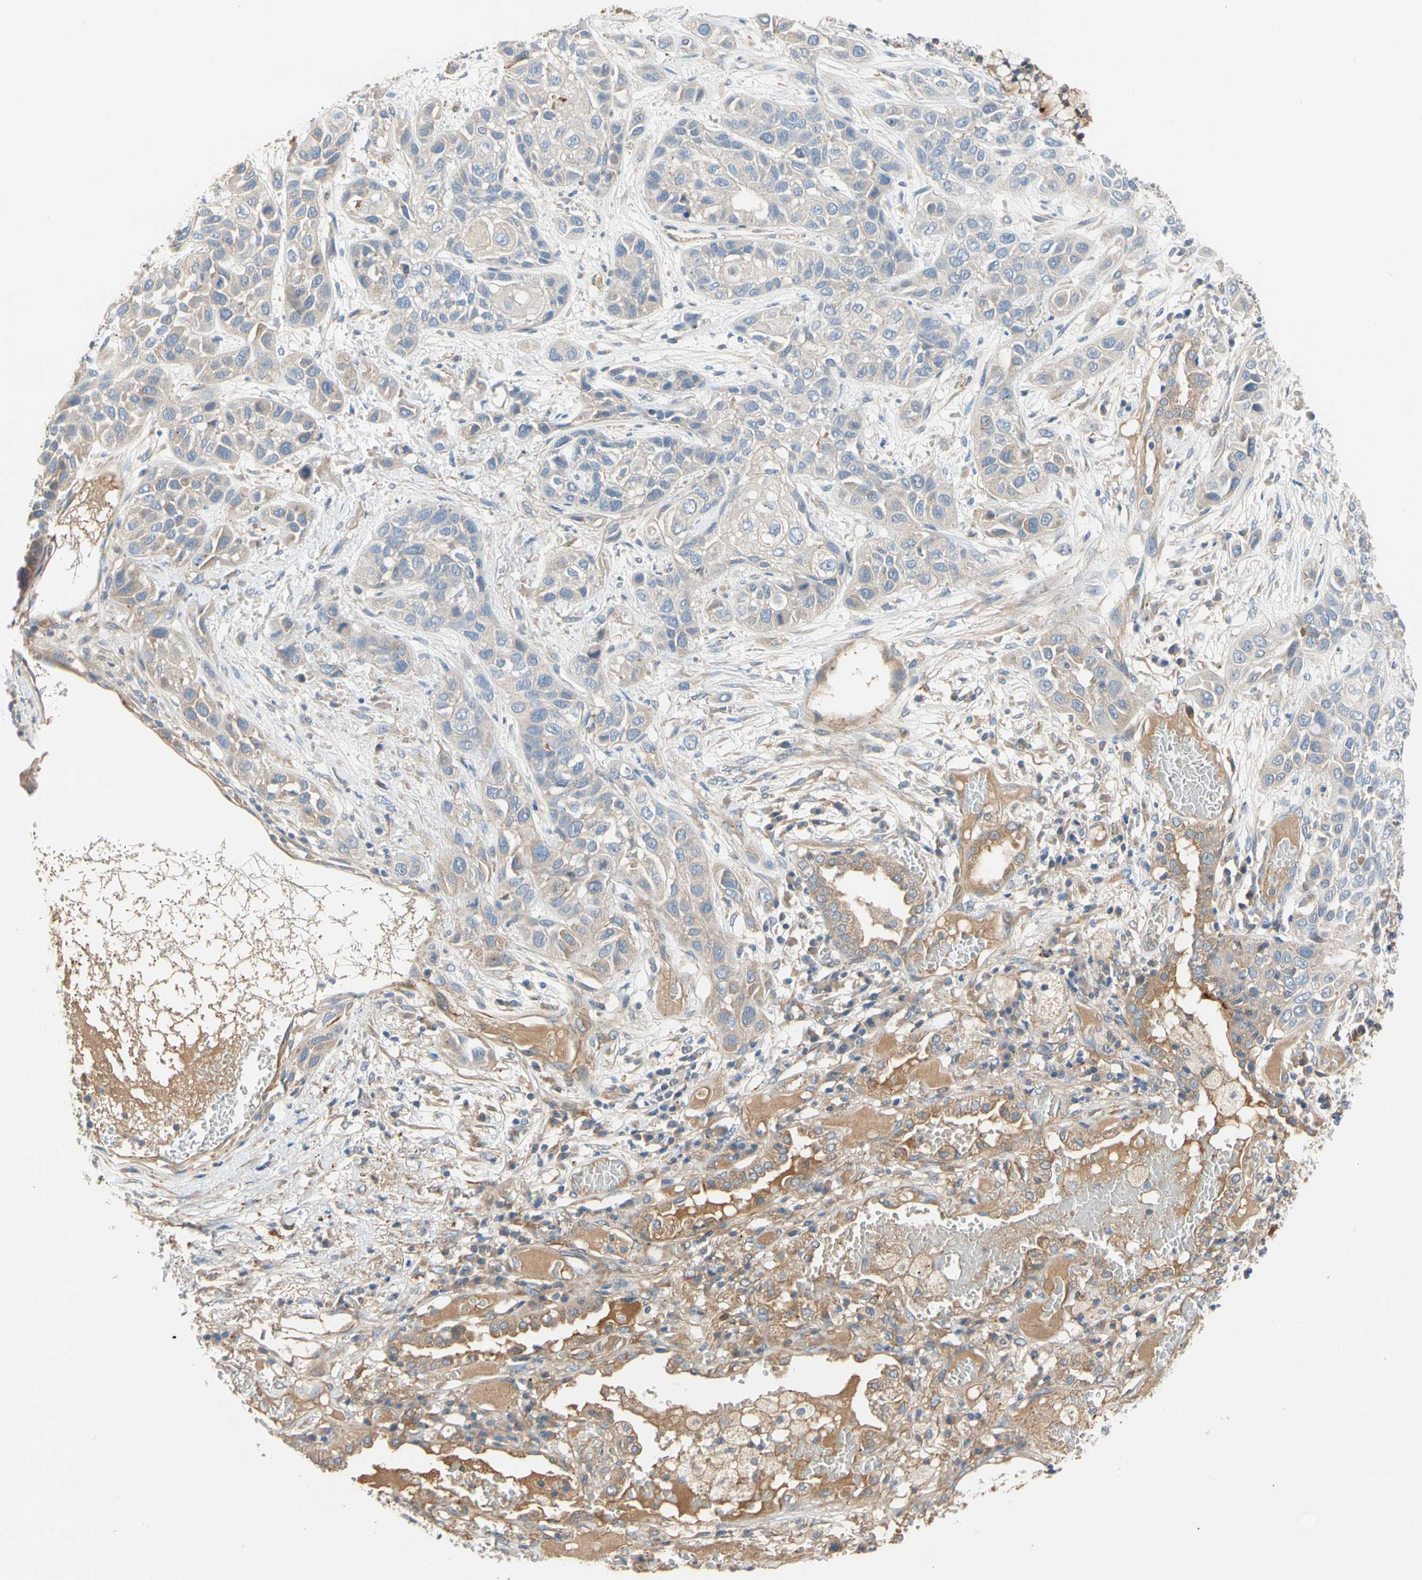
{"staining": {"intensity": "weak", "quantity": "<25%", "location": "cytoplasmic/membranous"}, "tissue": "lung cancer", "cell_type": "Tumor cells", "image_type": "cancer", "snomed": [{"axis": "morphology", "description": "Squamous cell carcinoma, NOS"}, {"axis": "topography", "description": "Lung"}], "caption": "The histopathology image exhibits no staining of tumor cells in squamous cell carcinoma (lung). (DAB (3,3'-diaminobenzidine) IHC visualized using brightfield microscopy, high magnification).", "gene": "ENTREP3", "patient": {"sex": "male", "age": 71}}